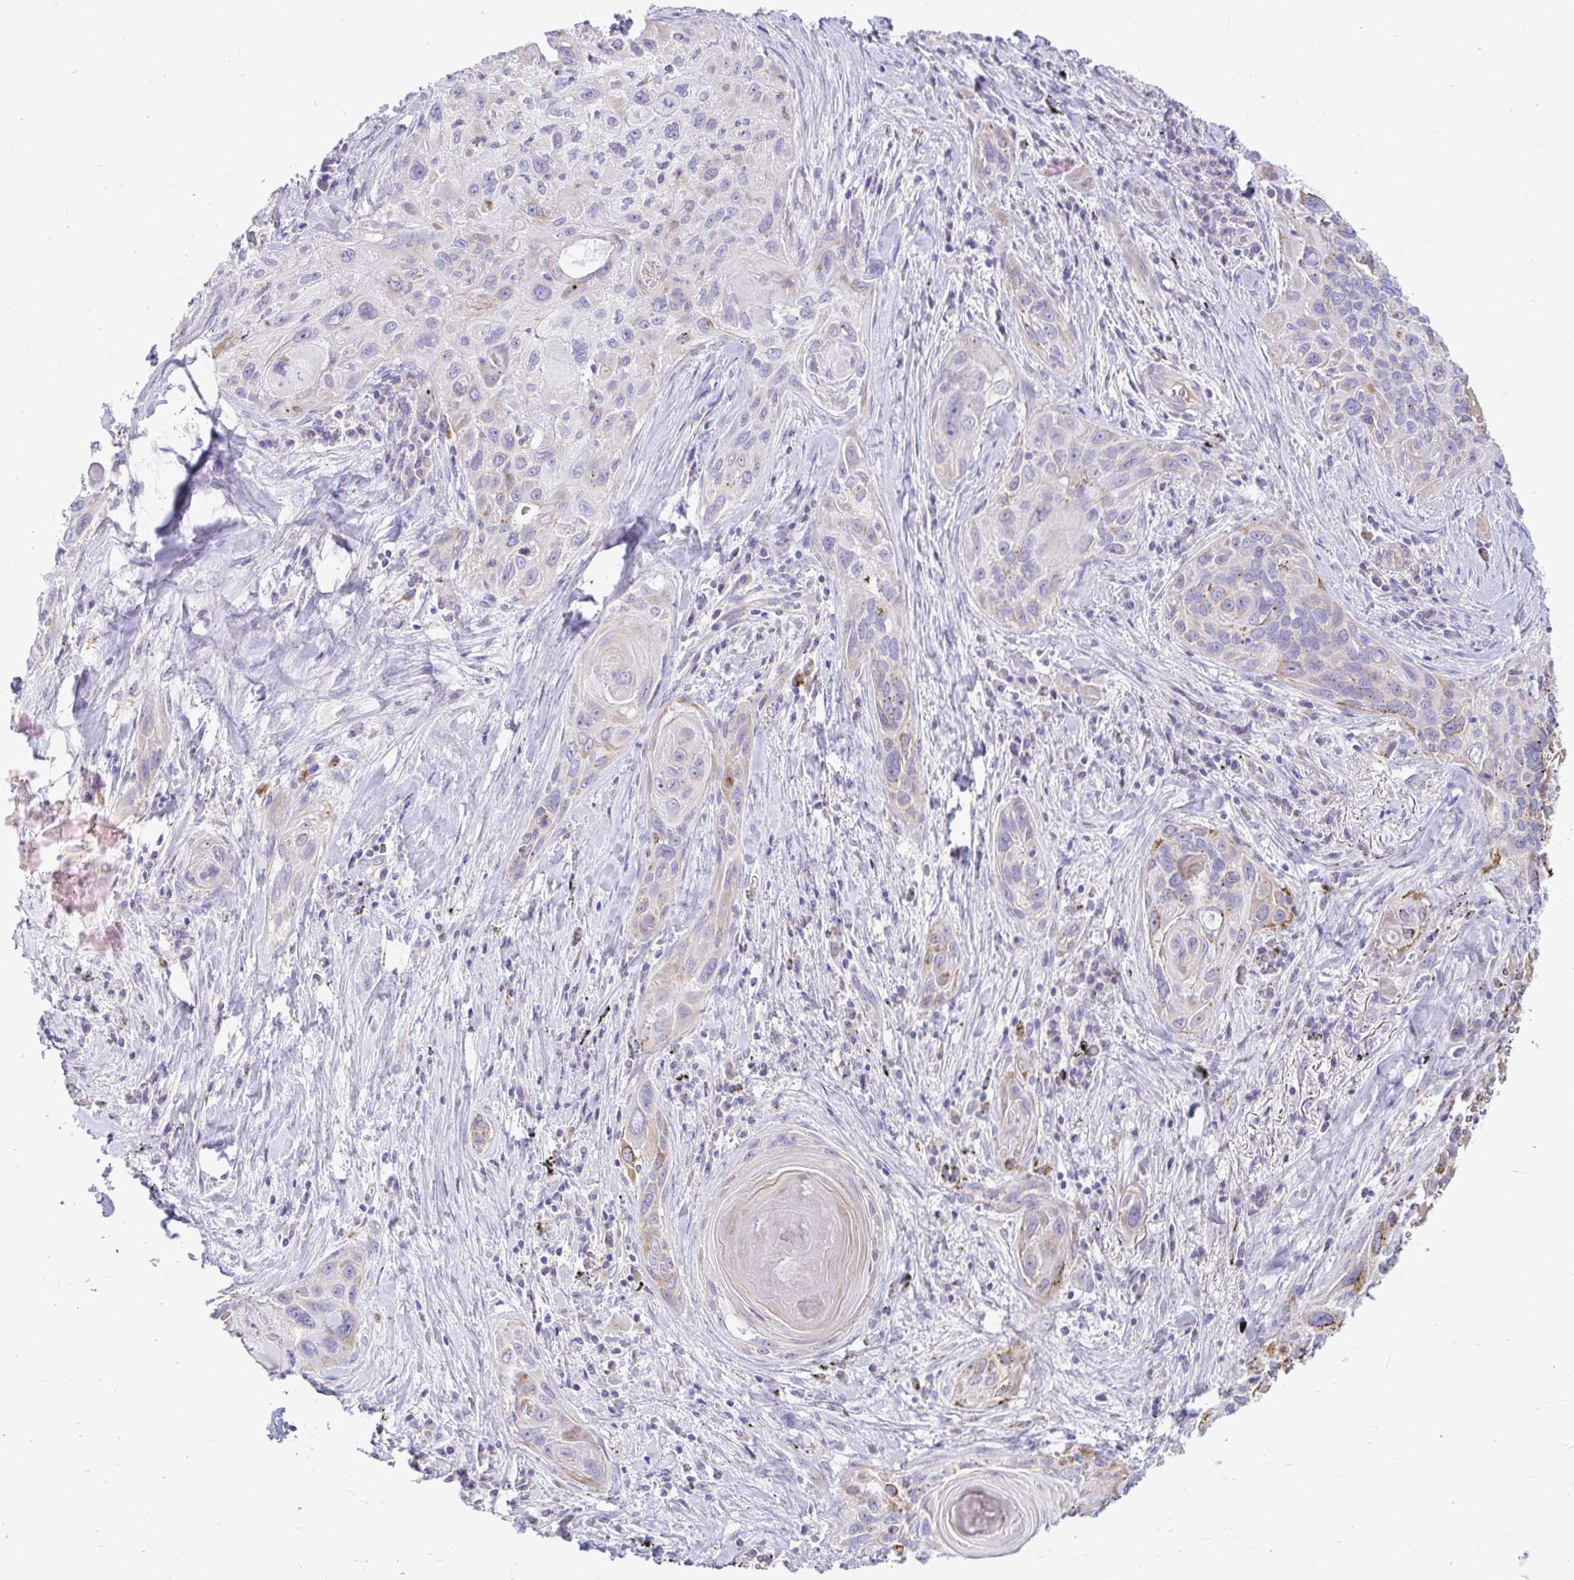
{"staining": {"intensity": "moderate", "quantity": "<25%", "location": "cytoplasmic/membranous"}, "tissue": "lung cancer", "cell_type": "Tumor cells", "image_type": "cancer", "snomed": [{"axis": "morphology", "description": "Squamous cell carcinoma, NOS"}, {"axis": "topography", "description": "Lung"}], "caption": "Brown immunohistochemical staining in human squamous cell carcinoma (lung) displays moderate cytoplasmic/membranous positivity in approximately <25% of tumor cells.", "gene": "PKN3", "patient": {"sex": "male", "age": 79}}